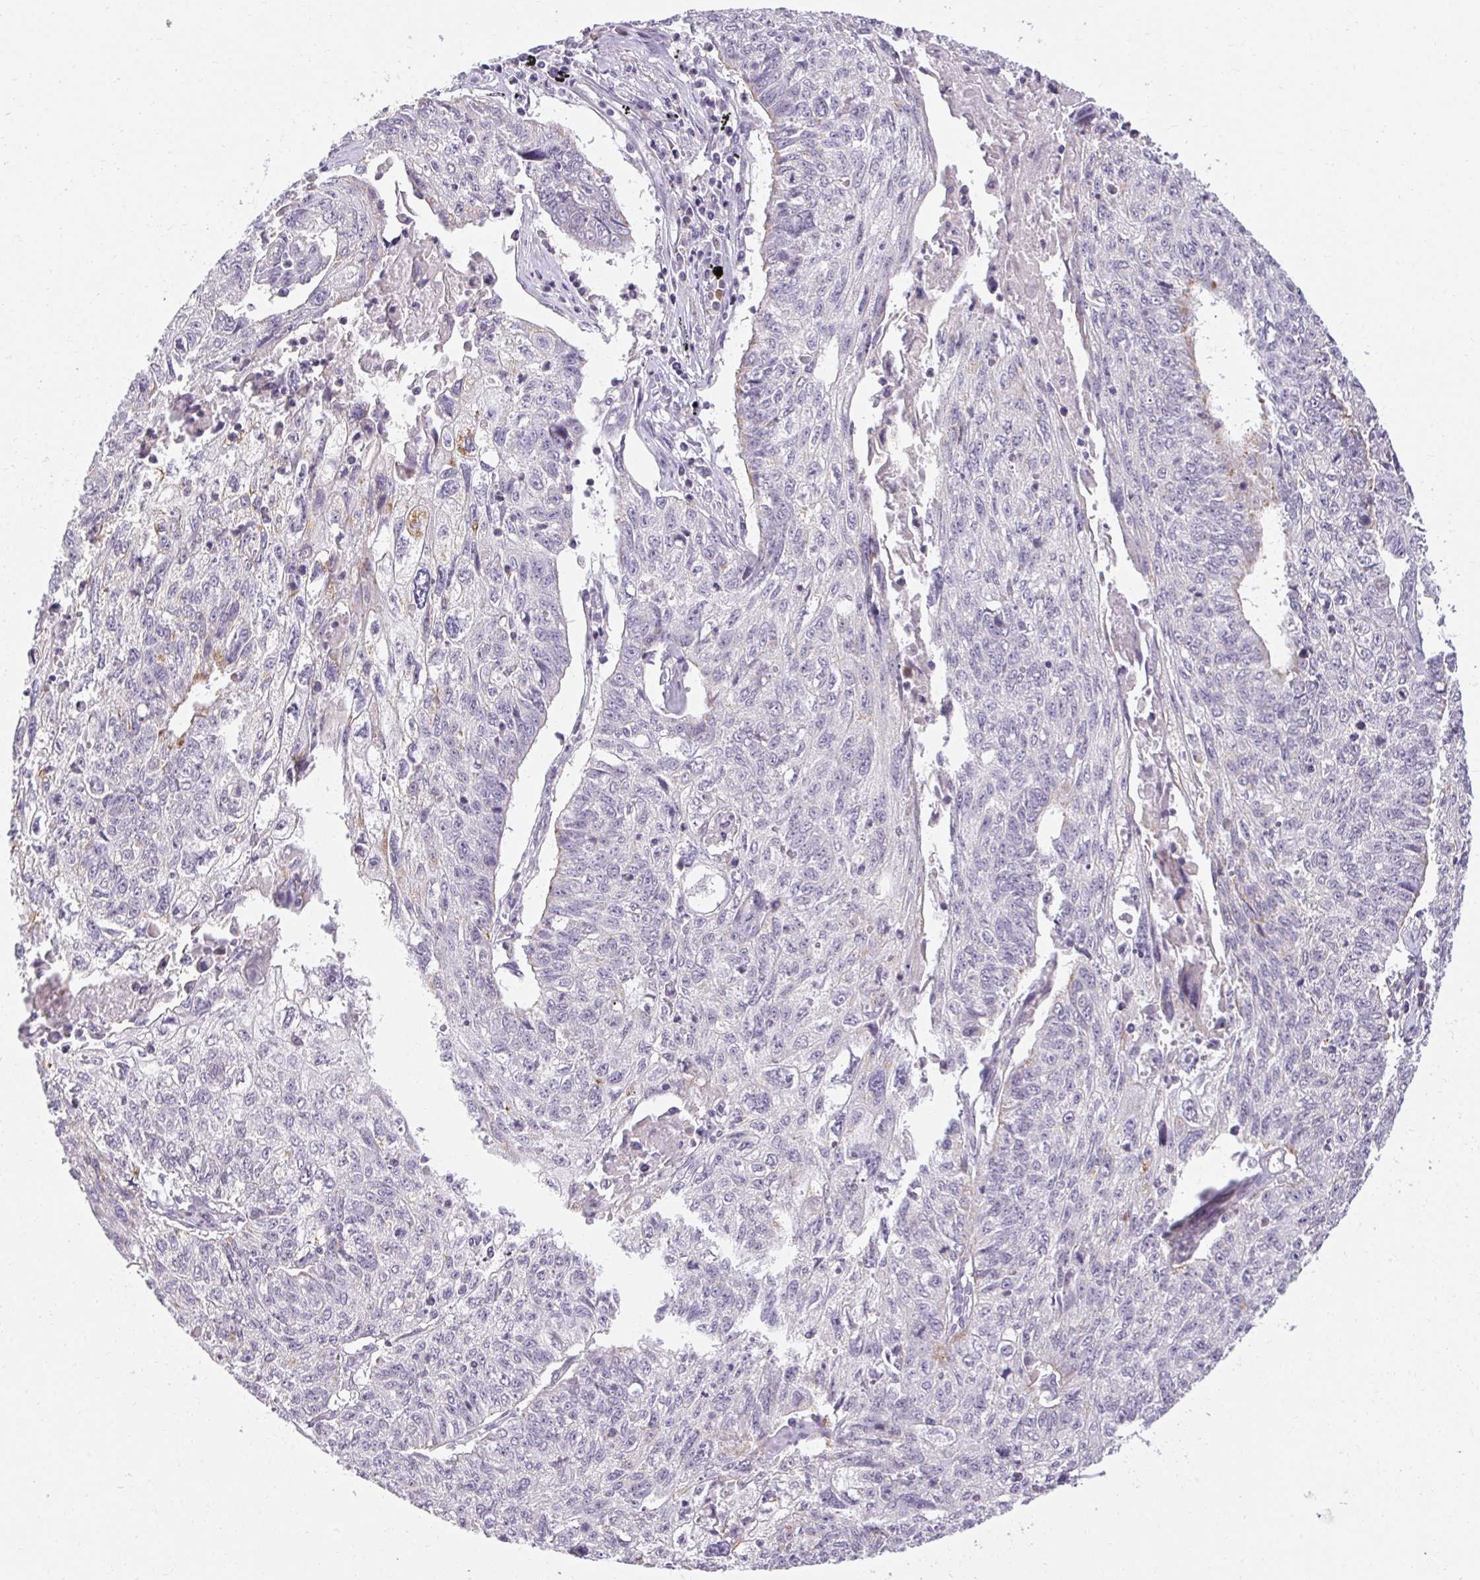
{"staining": {"intensity": "negative", "quantity": "none", "location": "none"}, "tissue": "lung cancer", "cell_type": "Tumor cells", "image_type": "cancer", "snomed": [{"axis": "morphology", "description": "Normal morphology"}, {"axis": "morphology", "description": "Aneuploidy"}, {"axis": "morphology", "description": "Squamous cell carcinoma, NOS"}, {"axis": "topography", "description": "Lymph node"}, {"axis": "topography", "description": "Lung"}], "caption": "An image of lung aneuploidy stained for a protein exhibits no brown staining in tumor cells.", "gene": "TMEM52B", "patient": {"sex": "female", "age": 76}}